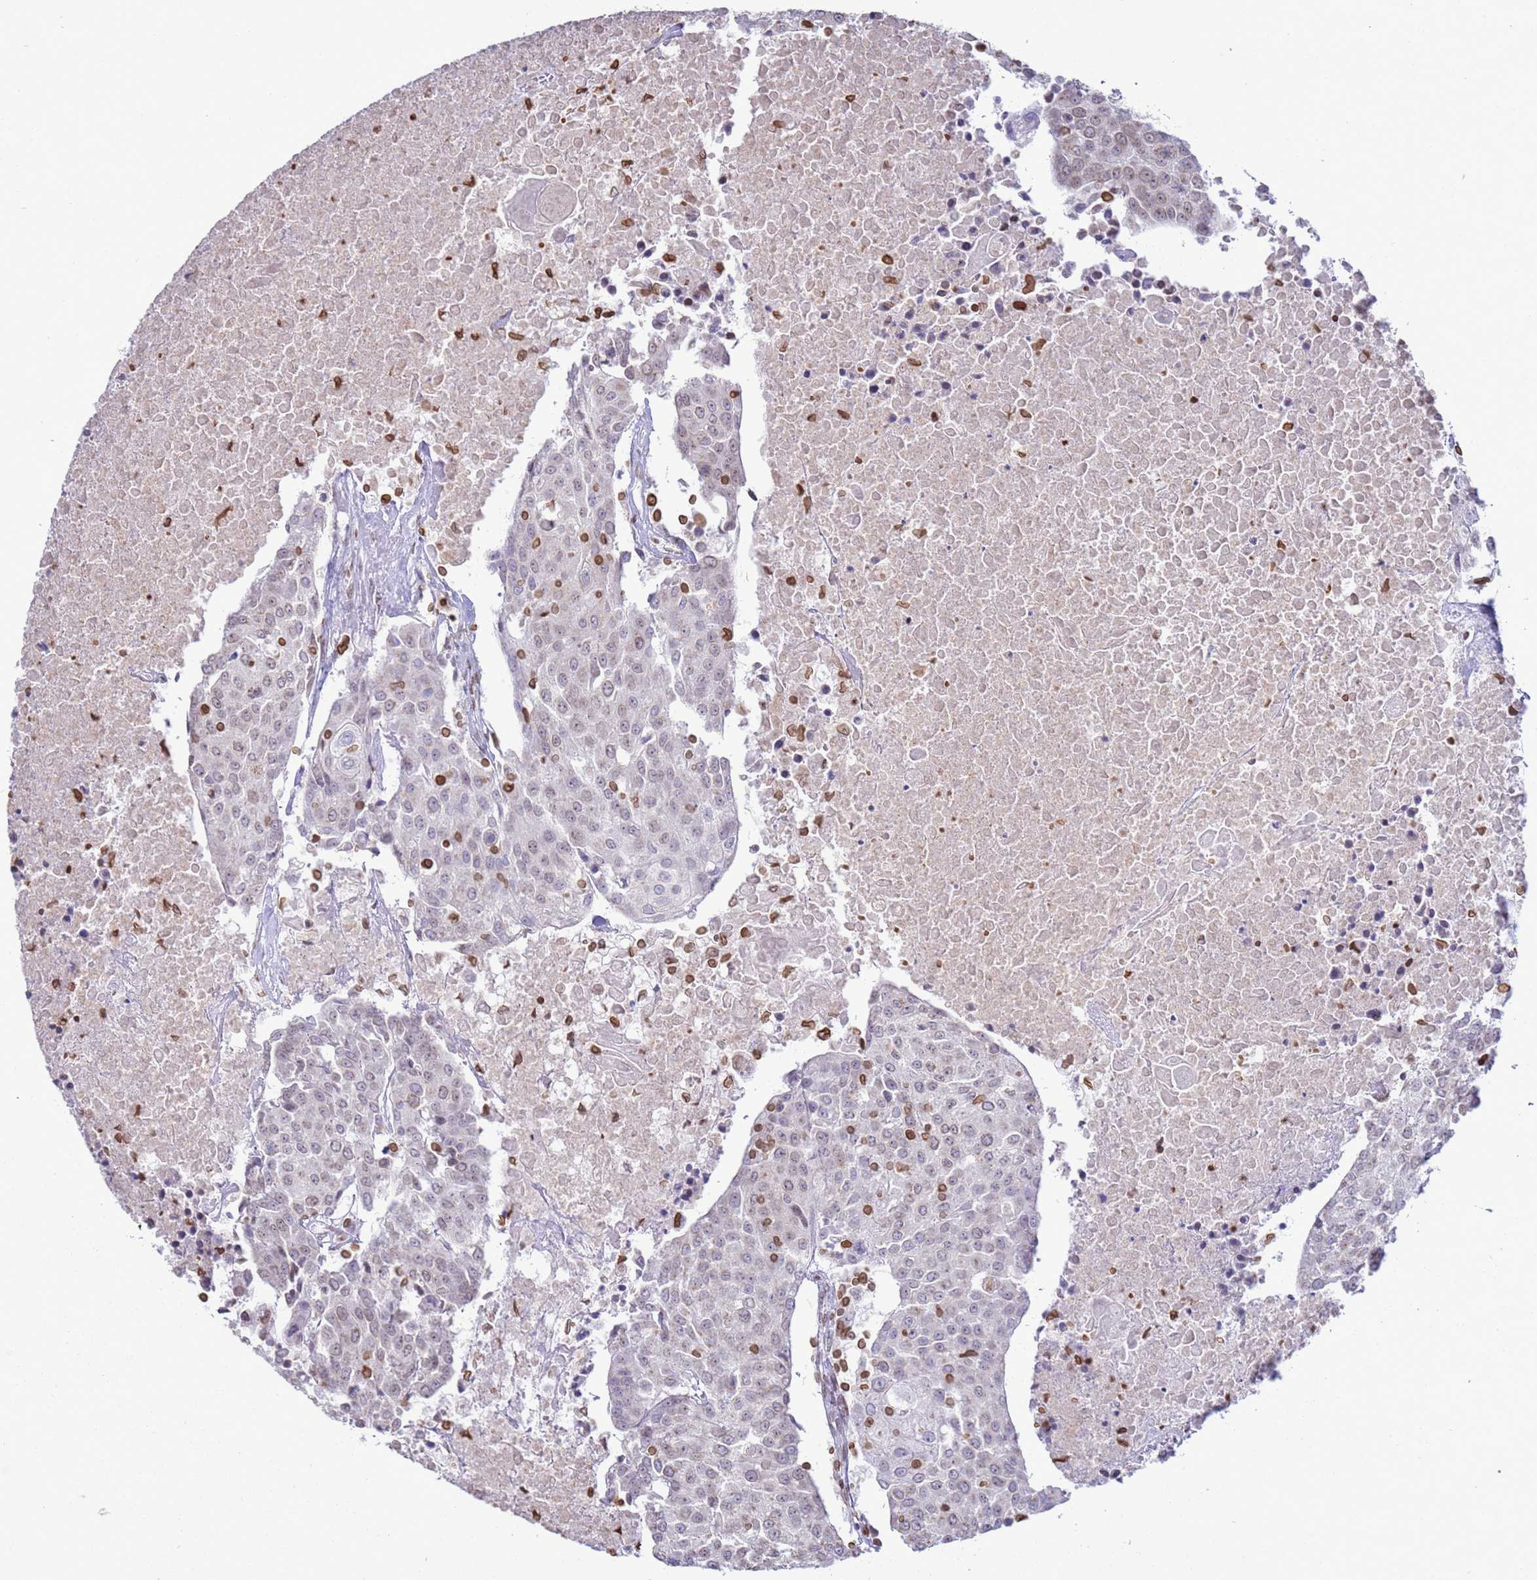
{"staining": {"intensity": "negative", "quantity": "none", "location": "none"}, "tissue": "urothelial cancer", "cell_type": "Tumor cells", "image_type": "cancer", "snomed": [{"axis": "morphology", "description": "Urothelial carcinoma, High grade"}, {"axis": "topography", "description": "Urinary bladder"}], "caption": "Protein analysis of urothelial cancer shows no significant staining in tumor cells.", "gene": "DHX37", "patient": {"sex": "female", "age": 85}}